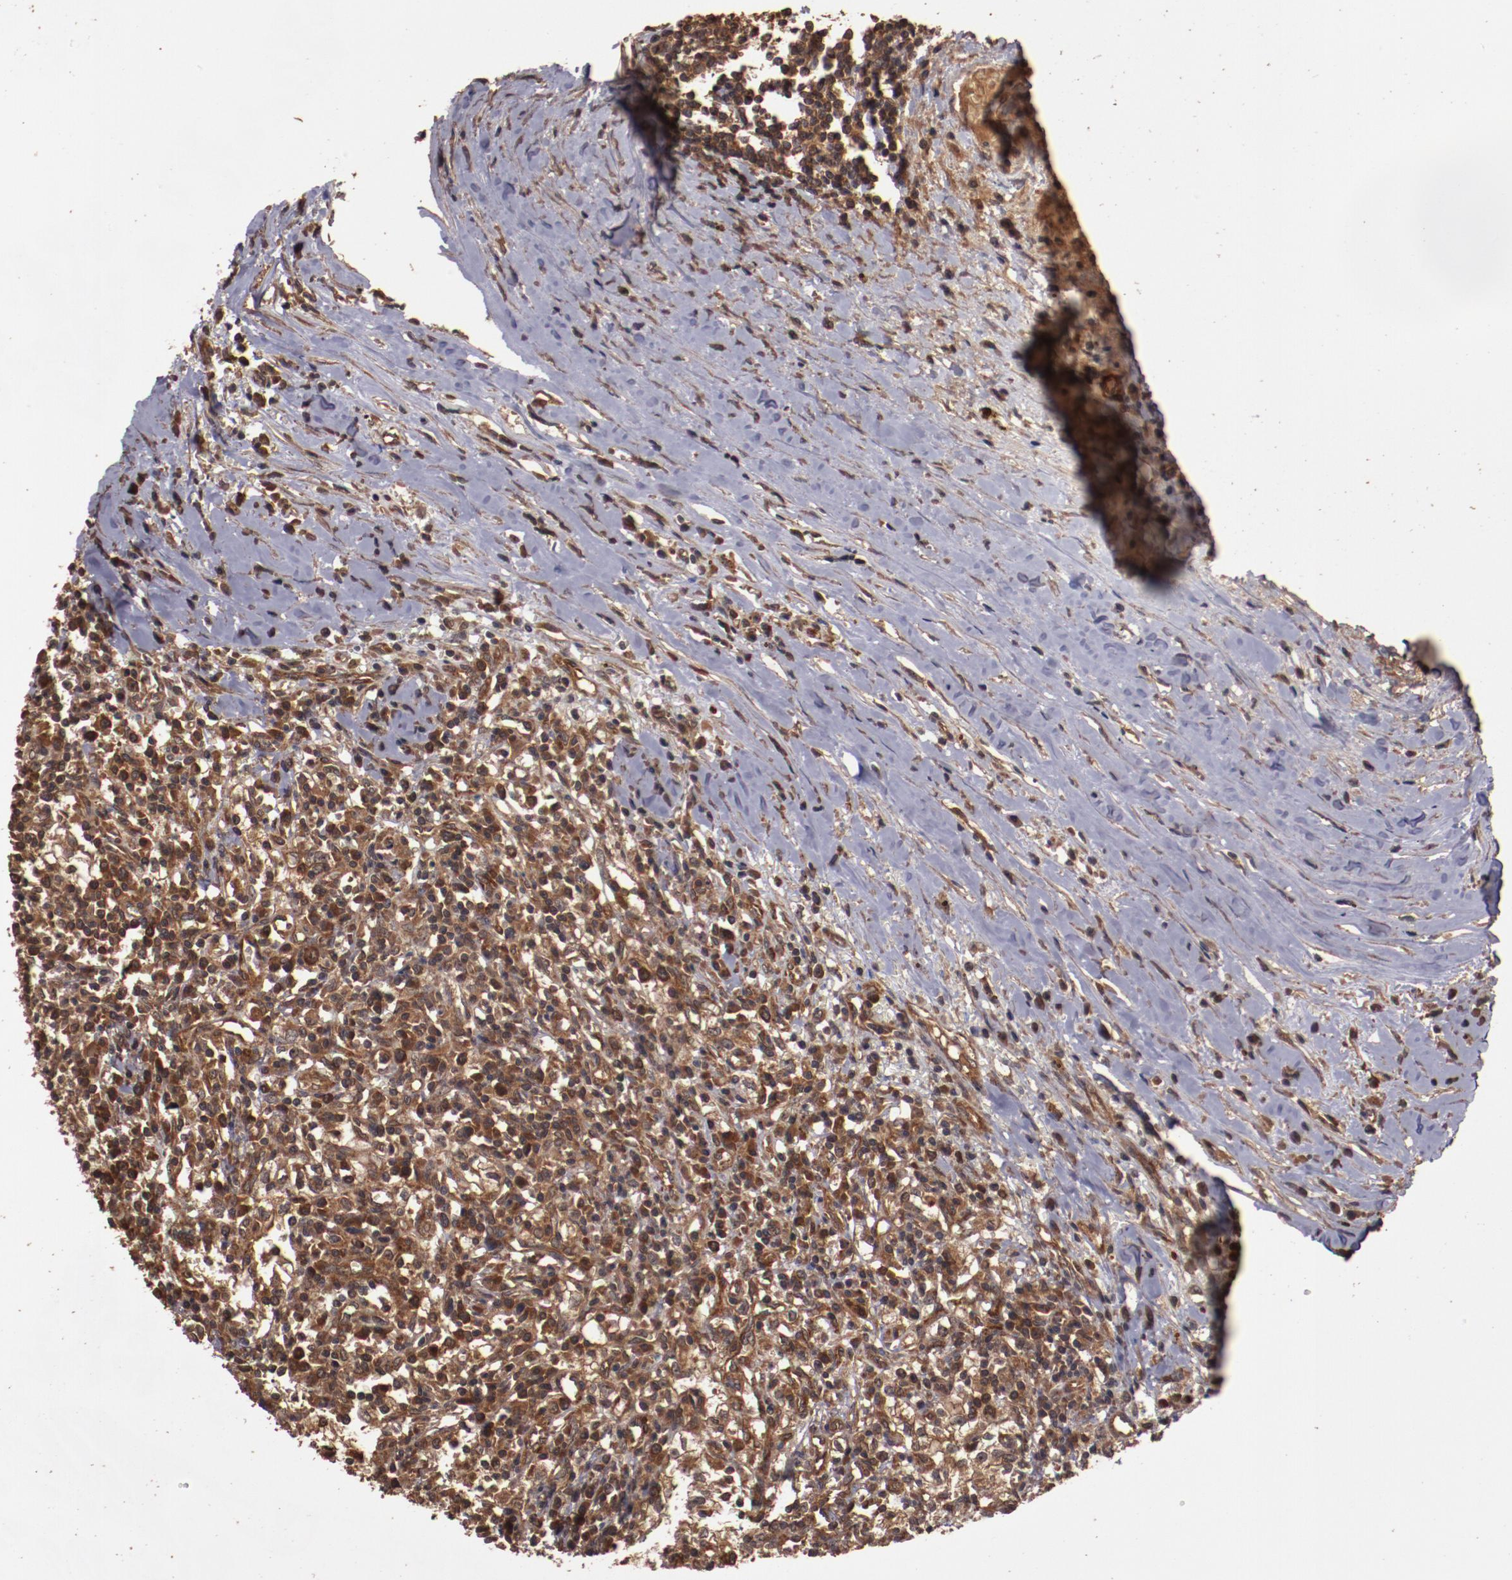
{"staining": {"intensity": "strong", "quantity": ">75%", "location": "cytoplasmic/membranous"}, "tissue": "renal cancer", "cell_type": "Tumor cells", "image_type": "cancer", "snomed": [{"axis": "morphology", "description": "Adenocarcinoma, NOS"}, {"axis": "topography", "description": "Kidney"}], "caption": "Renal cancer (adenocarcinoma) tissue exhibits strong cytoplasmic/membranous staining in about >75% of tumor cells", "gene": "TXNDC16", "patient": {"sex": "male", "age": 82}}